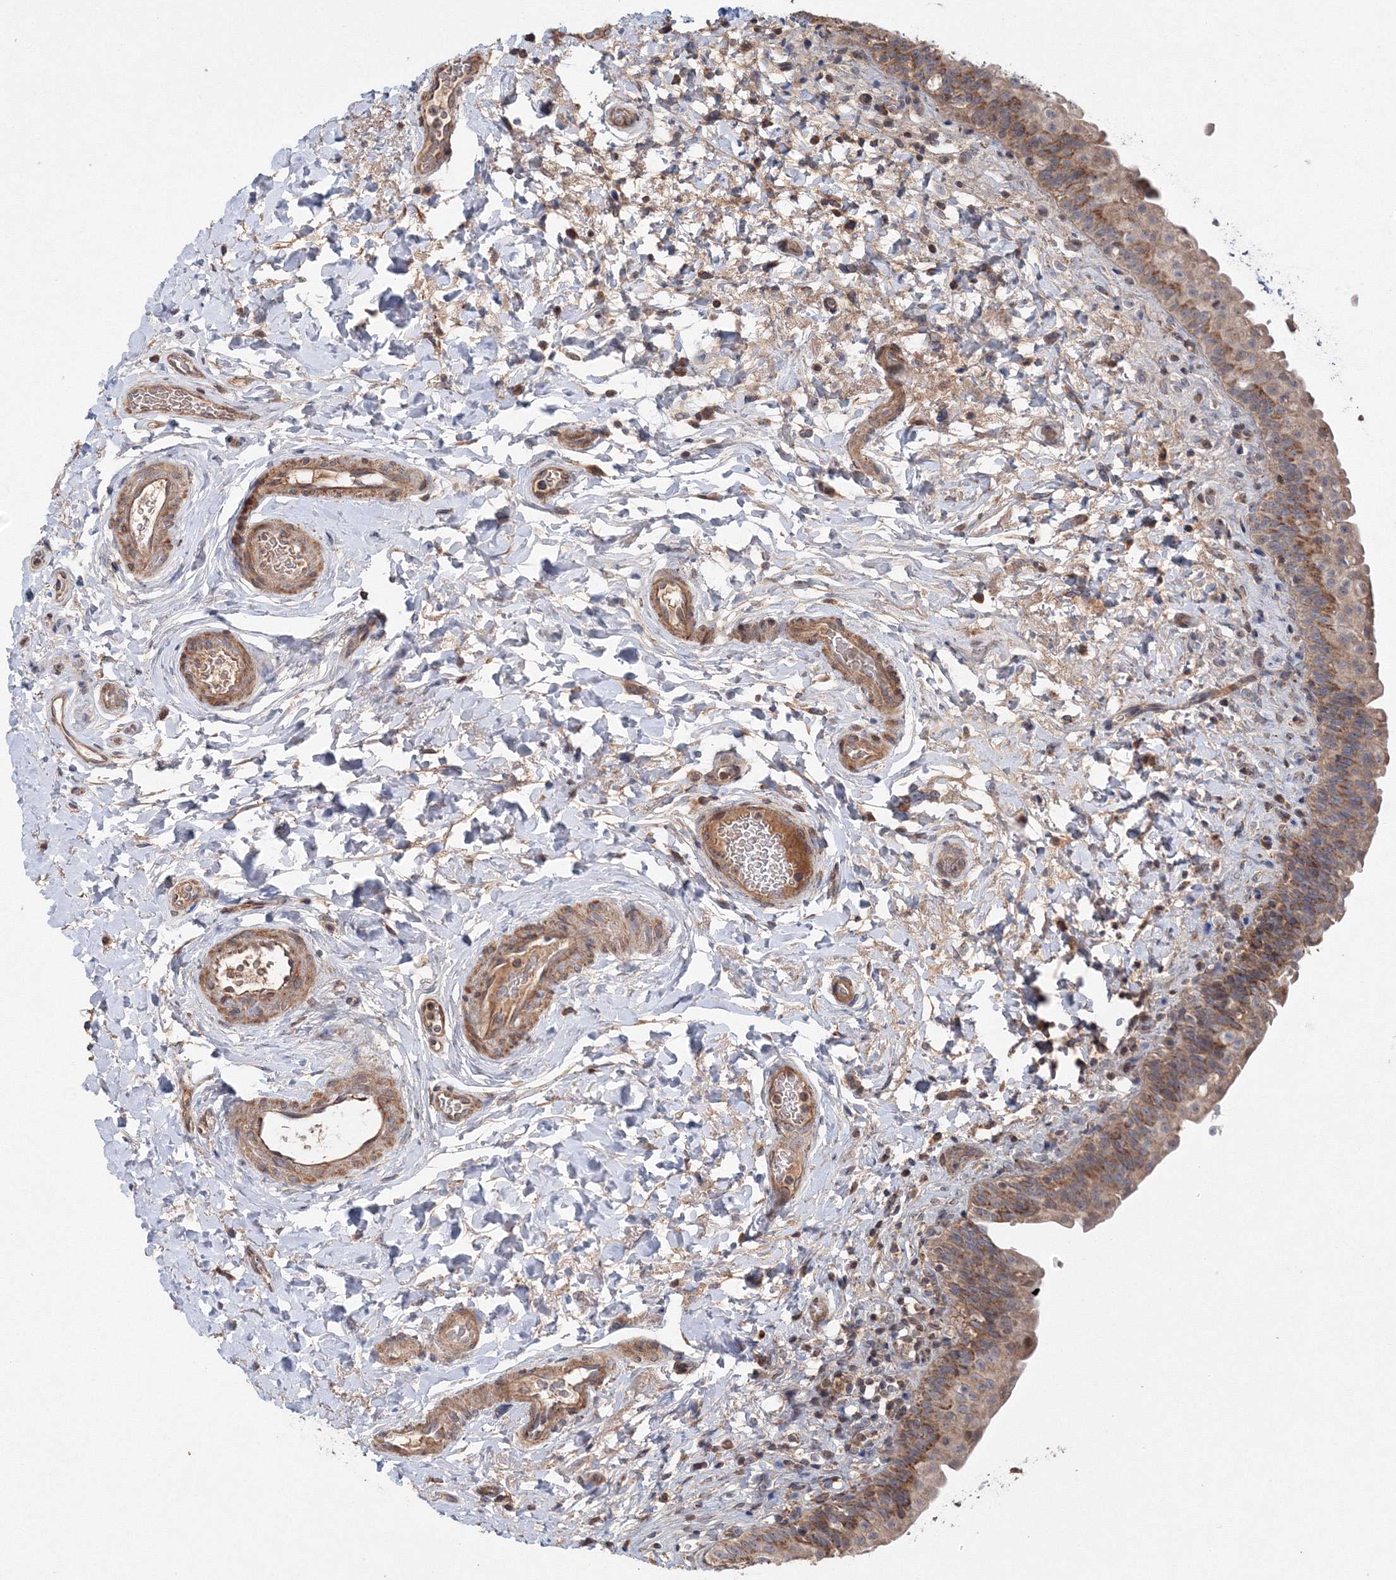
{"staining": {"intensity": "moderate", "quantity": ">75%", "location": "cytoplasmic/membranous"}, "tissue": "urinary bladder", "cell_type": "Urothelial cells", "image_type": "normal", "snomed": [{"axis": "morphology", "description": "Normal tissue, NOS"}, {"axis": "topography", "description": "Urinary bladder"}], "caption": "An immunohistochemistry histopathology image of unremarkable tissue is shown. Protein staining in brown highlights moderate cytoplasmic/membranous positivity in urinary bladder within urothelial cells. (Stains: DAB (3,3'-diaminobenzidine) in brown, nuclei in blue, Microscopy: brightfield microscopy at high magnification).", "gene": "NOA1", "patient": {"sex": "male", "age": 83}}